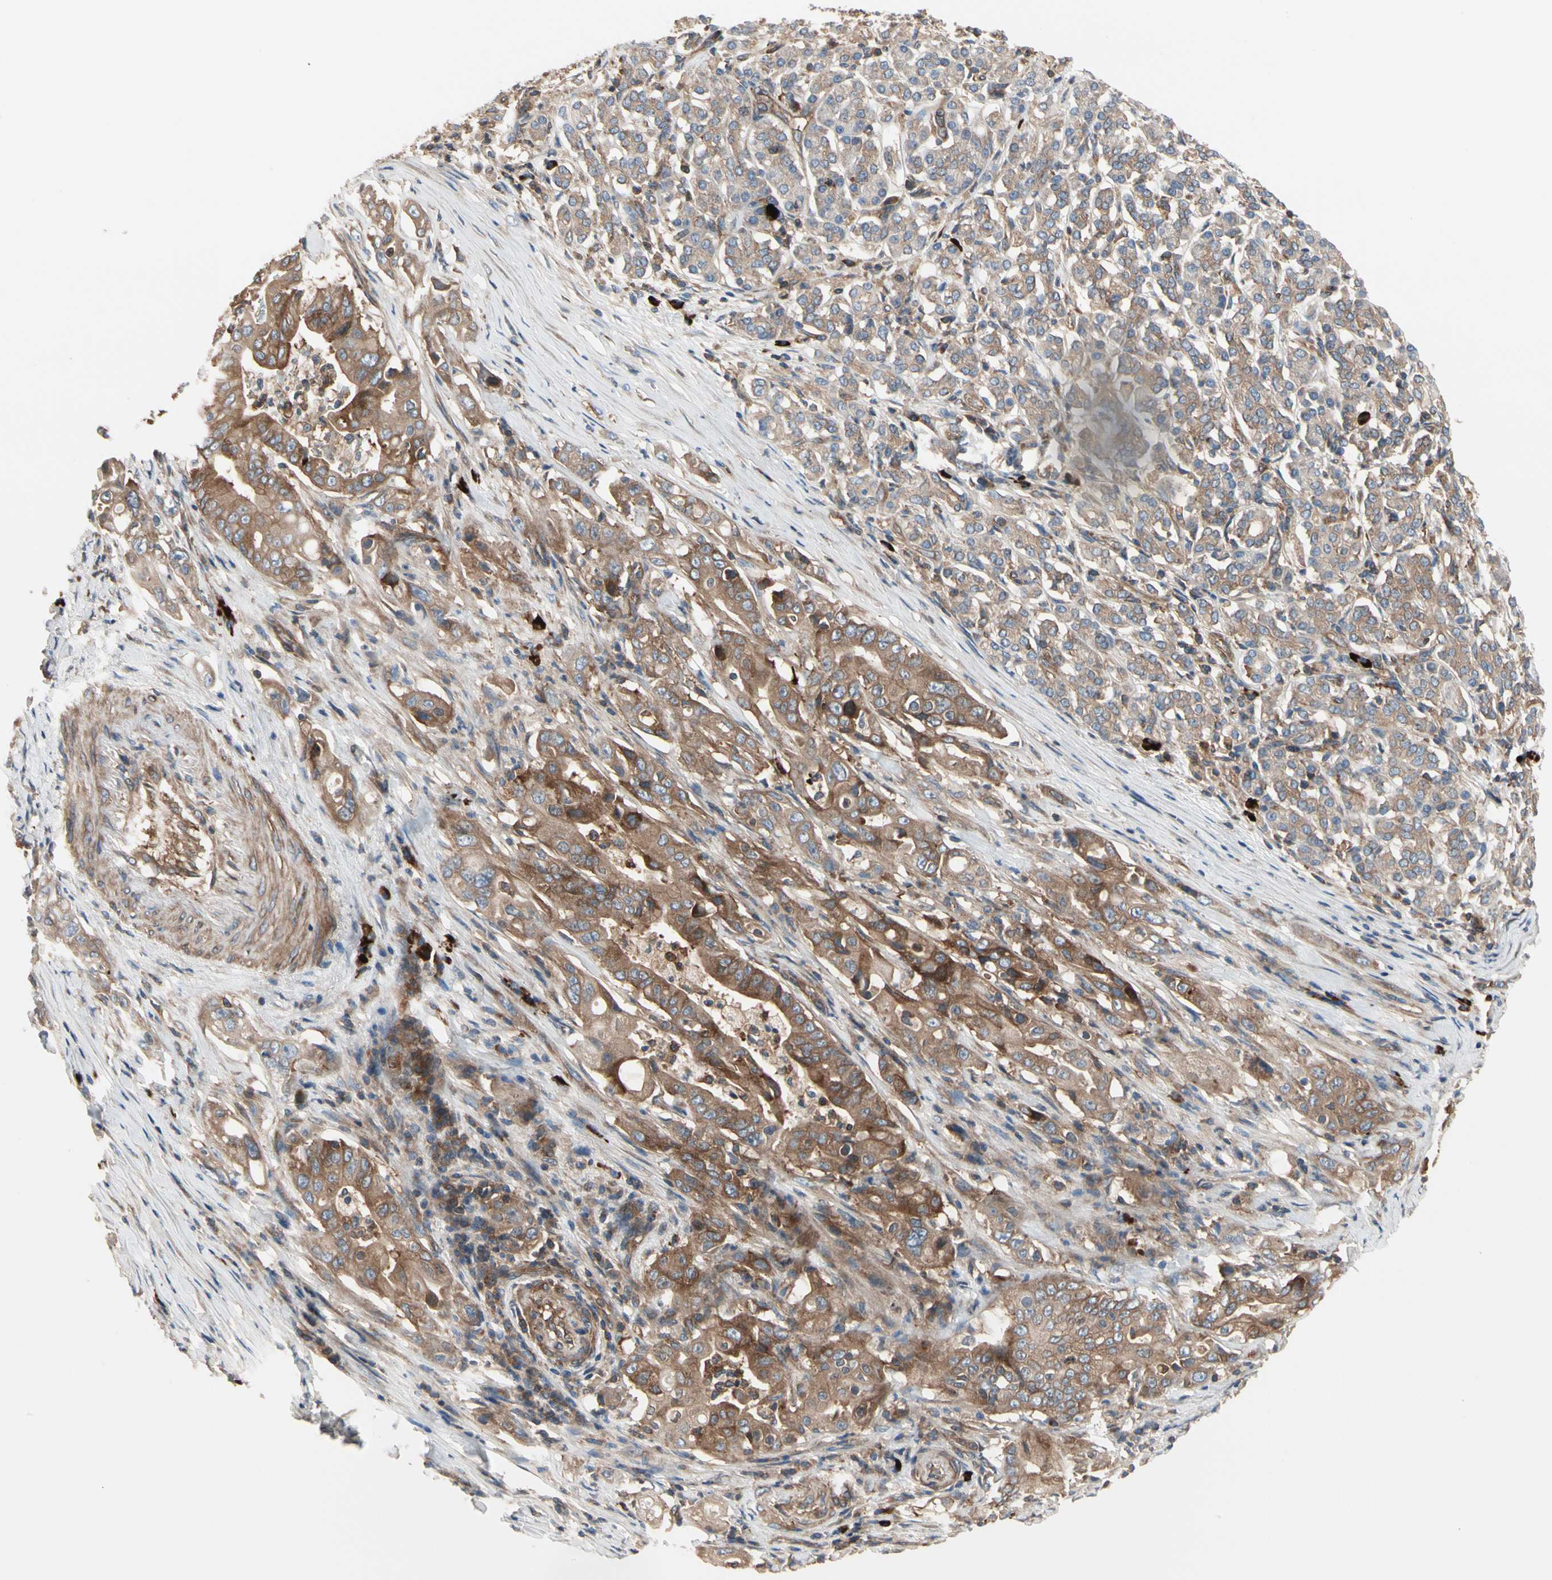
{"staining": {"intensity": "moderate", "quantity": ">75%", "location": "cytoplasmic/membranous"}, "tissue": "pancreatic cancer", "cell_type": "Tumor cells", "image_type": "cancer", "snomed": [{"axis": "morphology", "description": "Normal tissue, NOS"}, {"axis": "topography", "description": "Pancreas"}], "caption": "High-power microscopy captured an immunohistochemistry image of pancreatic cancer, revealing moderate cytoplasmic/membranous staining in about >75% of tumor cells.", "gene": "ROCK1", "patient": {"sex": "male", "age": 42}}